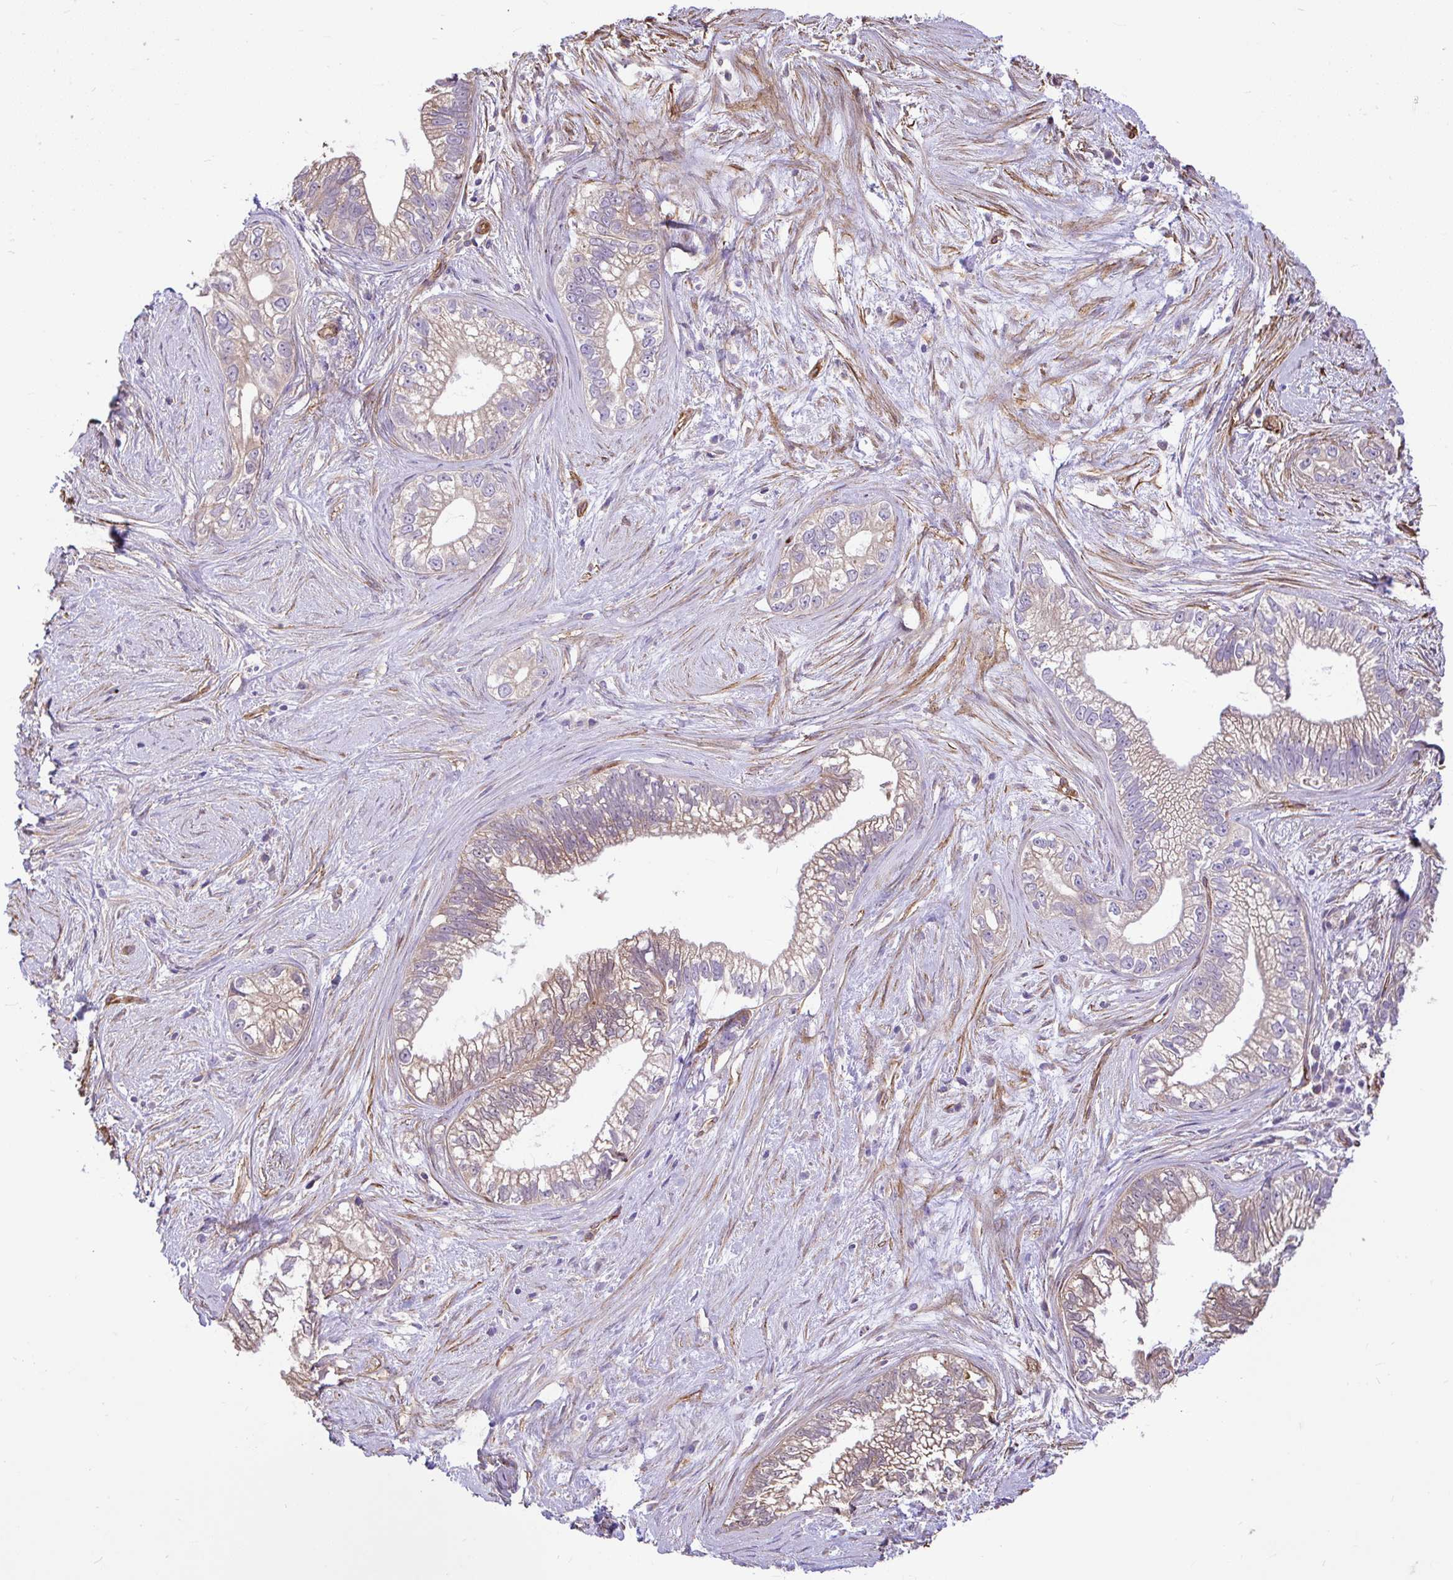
{"staining": {"intensity": "weak", "quantity": "25%-75%", "location": "cytoplasmic/membranous"}, "tissue": "pancreatic cancer", "cell_type": "Tumor cells", "image_type": "cancer", "snomed": [{"axis": "morphology", "description": "Adenocarcinoma, NOS"}, {"axis": "topography", "description": "Pancreas"}], "caption": "Immunohistochemistry (DAB) staining of human pancreatic adenocarcinoma reveals weak cytoplasmic/membranous protein expression in about 25%-75% of tumor cells.", "gene": "PTPRK", "patient": {"sex": "male", "age": 70}}